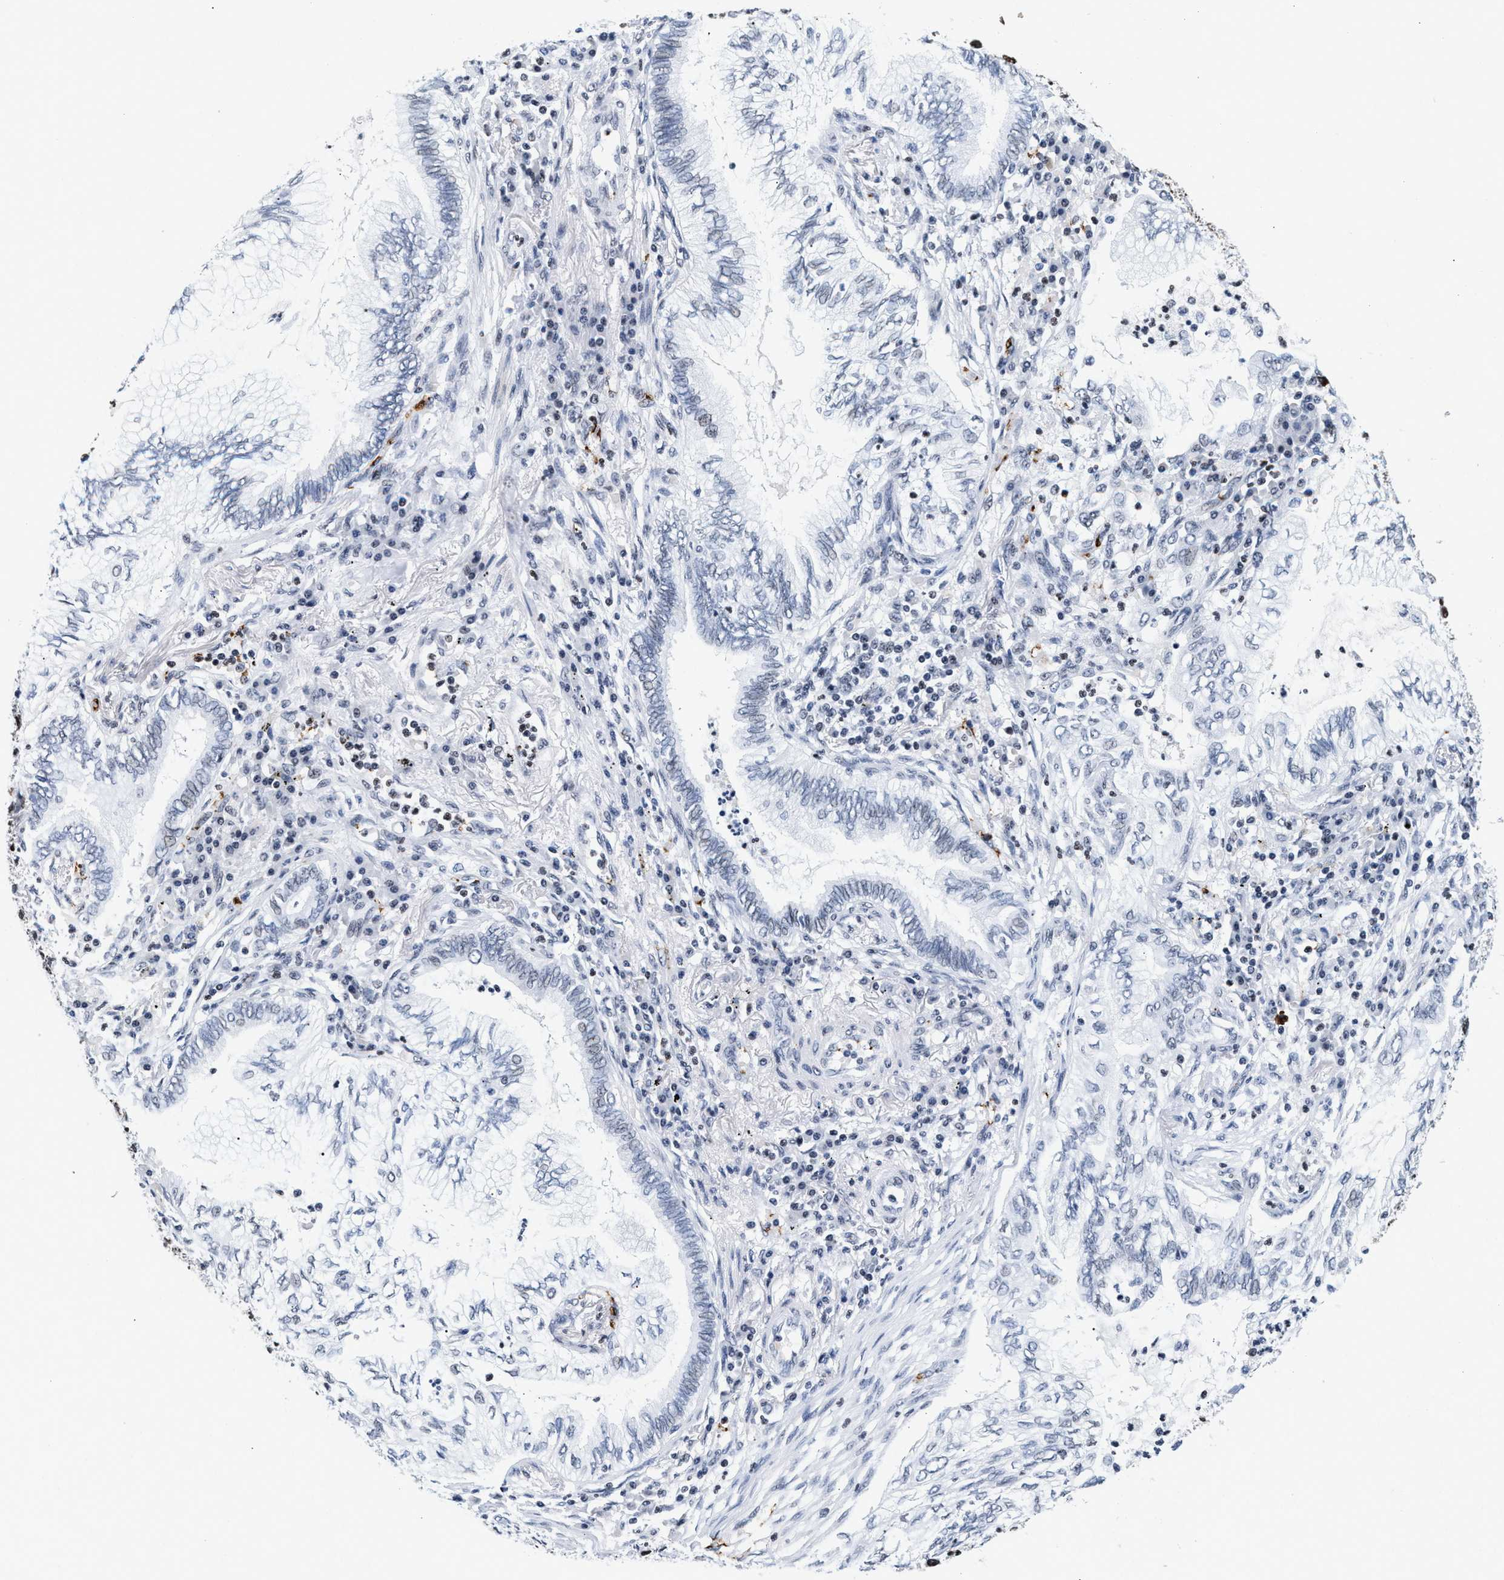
{"staining": {"intensity": "negative", "quantity": "none", "location": "none"}, "tissue": "lung cancer", "cell_type": "Tumor cells", "image_type": "cancer", "snomed": [{"axis": "morphology", "description": "Normal tissue, NOS"}, {"axis": "morphology", "description": "Adenocarcinoma, NOS"}, {"axis": "topography", "description": "Bronchus"}, {"axis": "topography", "description": "Lung"}], "caption": "Tumor cells are negative for protein expression in human lung cancer (adenocarcinoma).", "gene": "RAD21", "patient": {"sex": "female", "age": 70}}